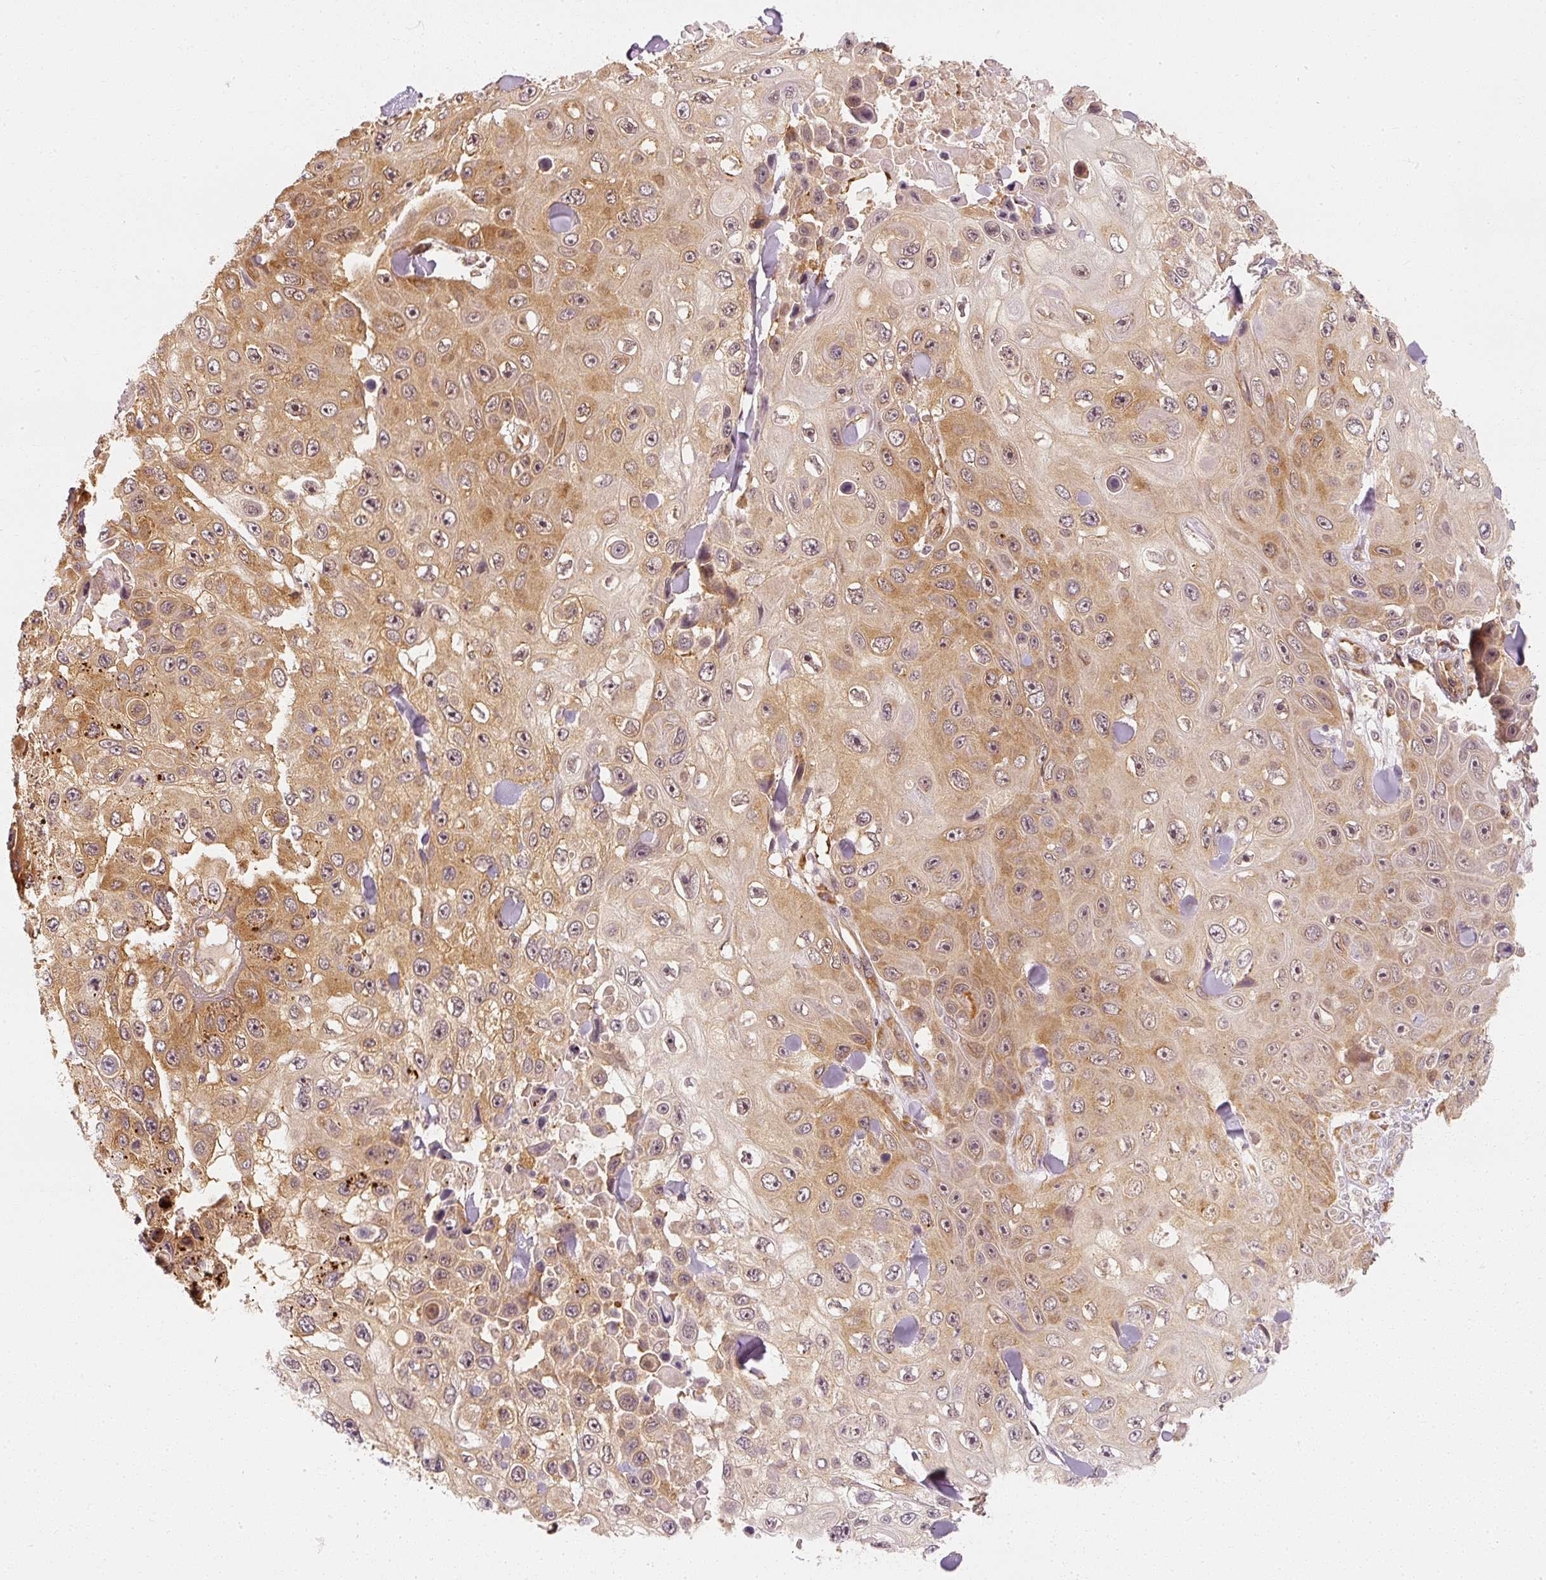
{"staining": {"intensity": "moderate", "quantity": ">75%", "location": "cytoplasmic/membranous"}, "tissue": "skin cancer", "cell_type": "Tumor cells", "image_type": "cancer", "snomed": [{"axis": "morphology", "description": "Squamous cell carcinoma, NOS"}, {"axis": "topography", "description": "Skin"}], "caption": "An immunohistochemistry image of neoplastic tissue is shown. Protein staining in brown labels moderate cytoplasmic/membranous positivity in skin cancer (squamous cell carcinoma) within tumor cells.", "gene": "EEF1A2", "patient": {"sex": "male", "age": 82}}